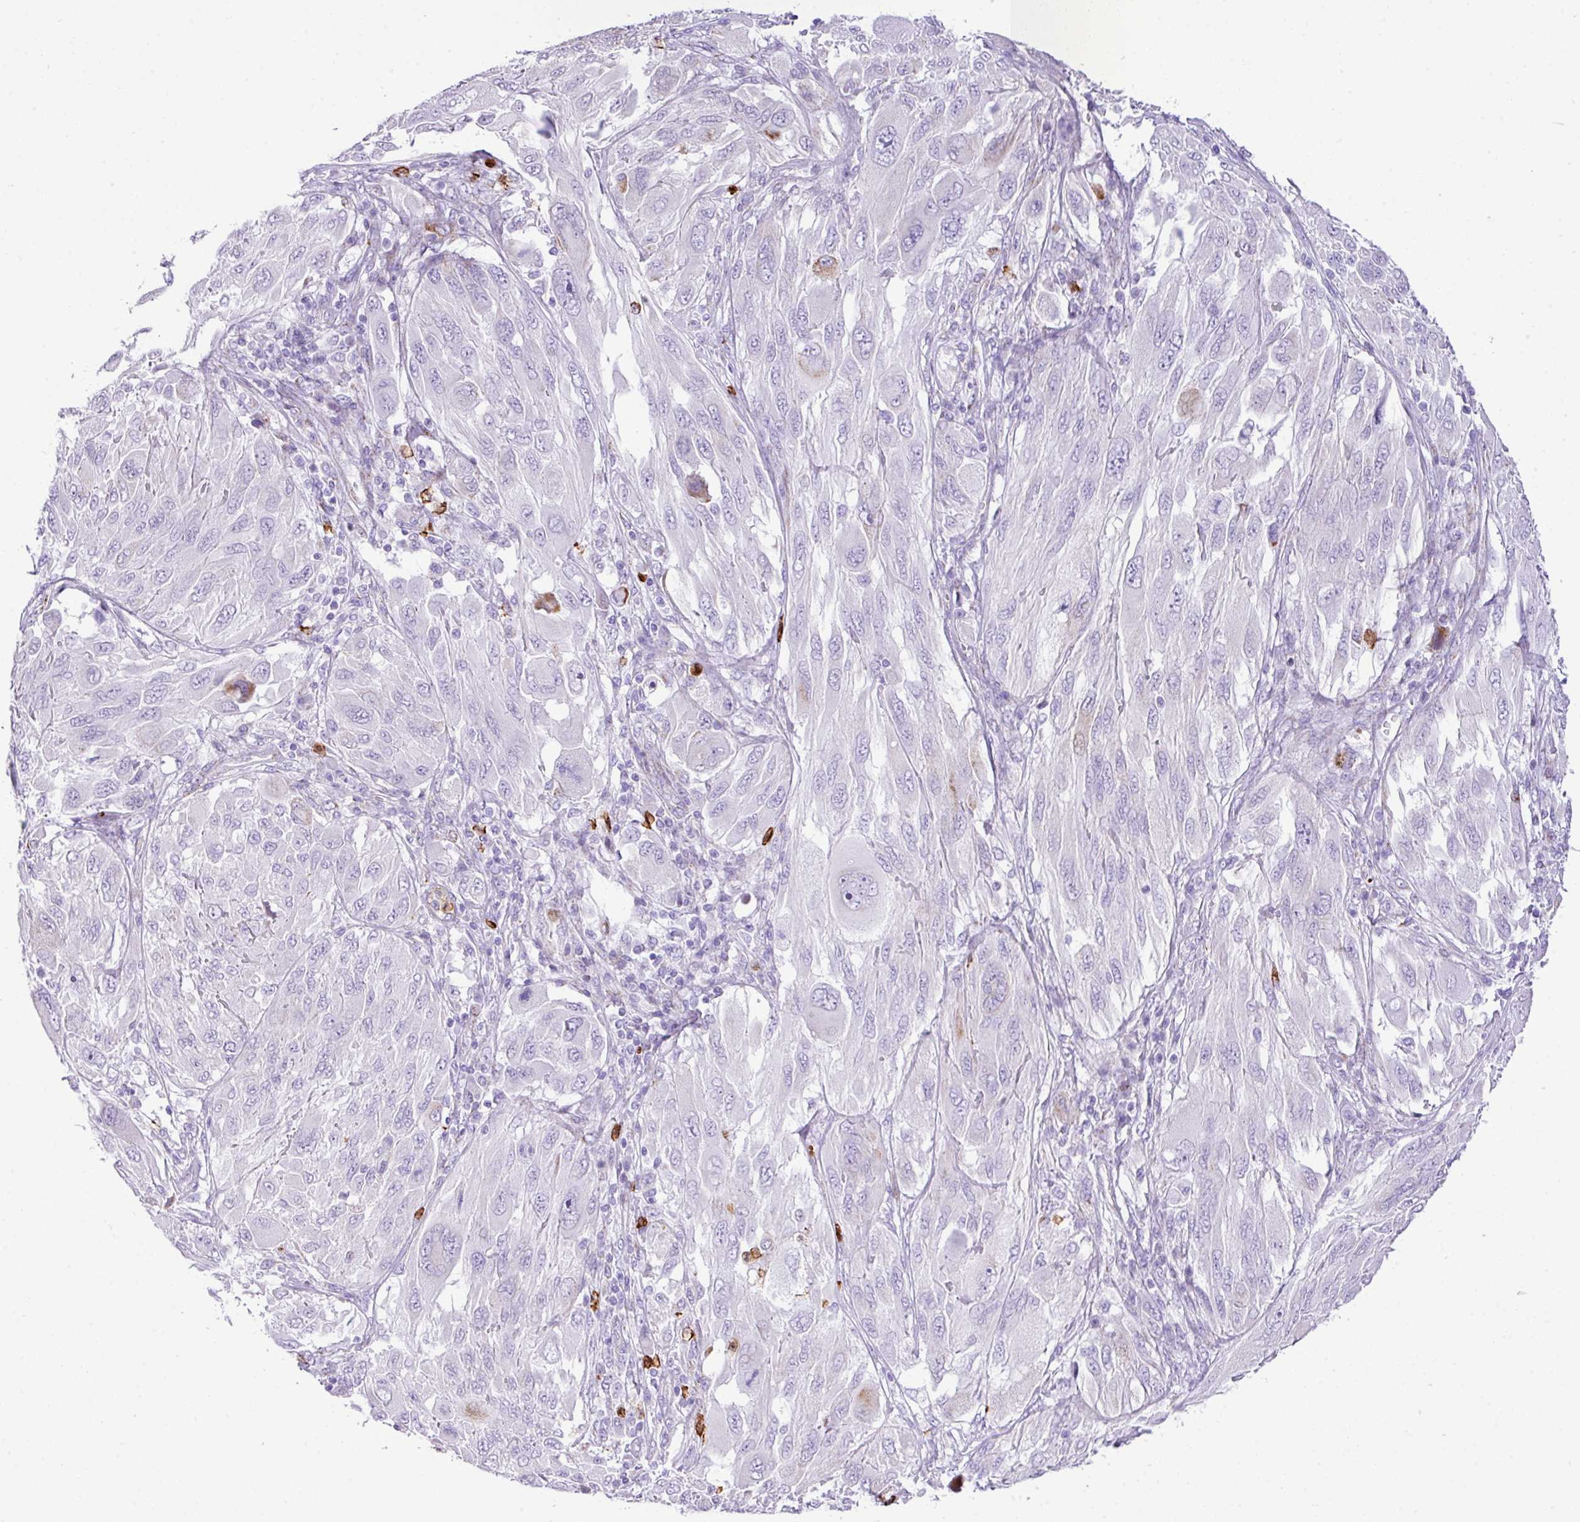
{"staining": {"intensity": "negative", "quantity": "none", "location": "none"}, "tissue": "melanoma", "cell_type": "Tumor cells", "image_type": "cancer", "snomed": [{"axis": "morphology", "description": "Malignant melanoma, NOS"}, {"axis": "topography", "description": "Skin"}], "caption": "Immunohistochemistry of malignant melanoma shows no staining in tumor cells.", "gene": "RCAN2", "patient": {"sex": "female", "age": 91}}